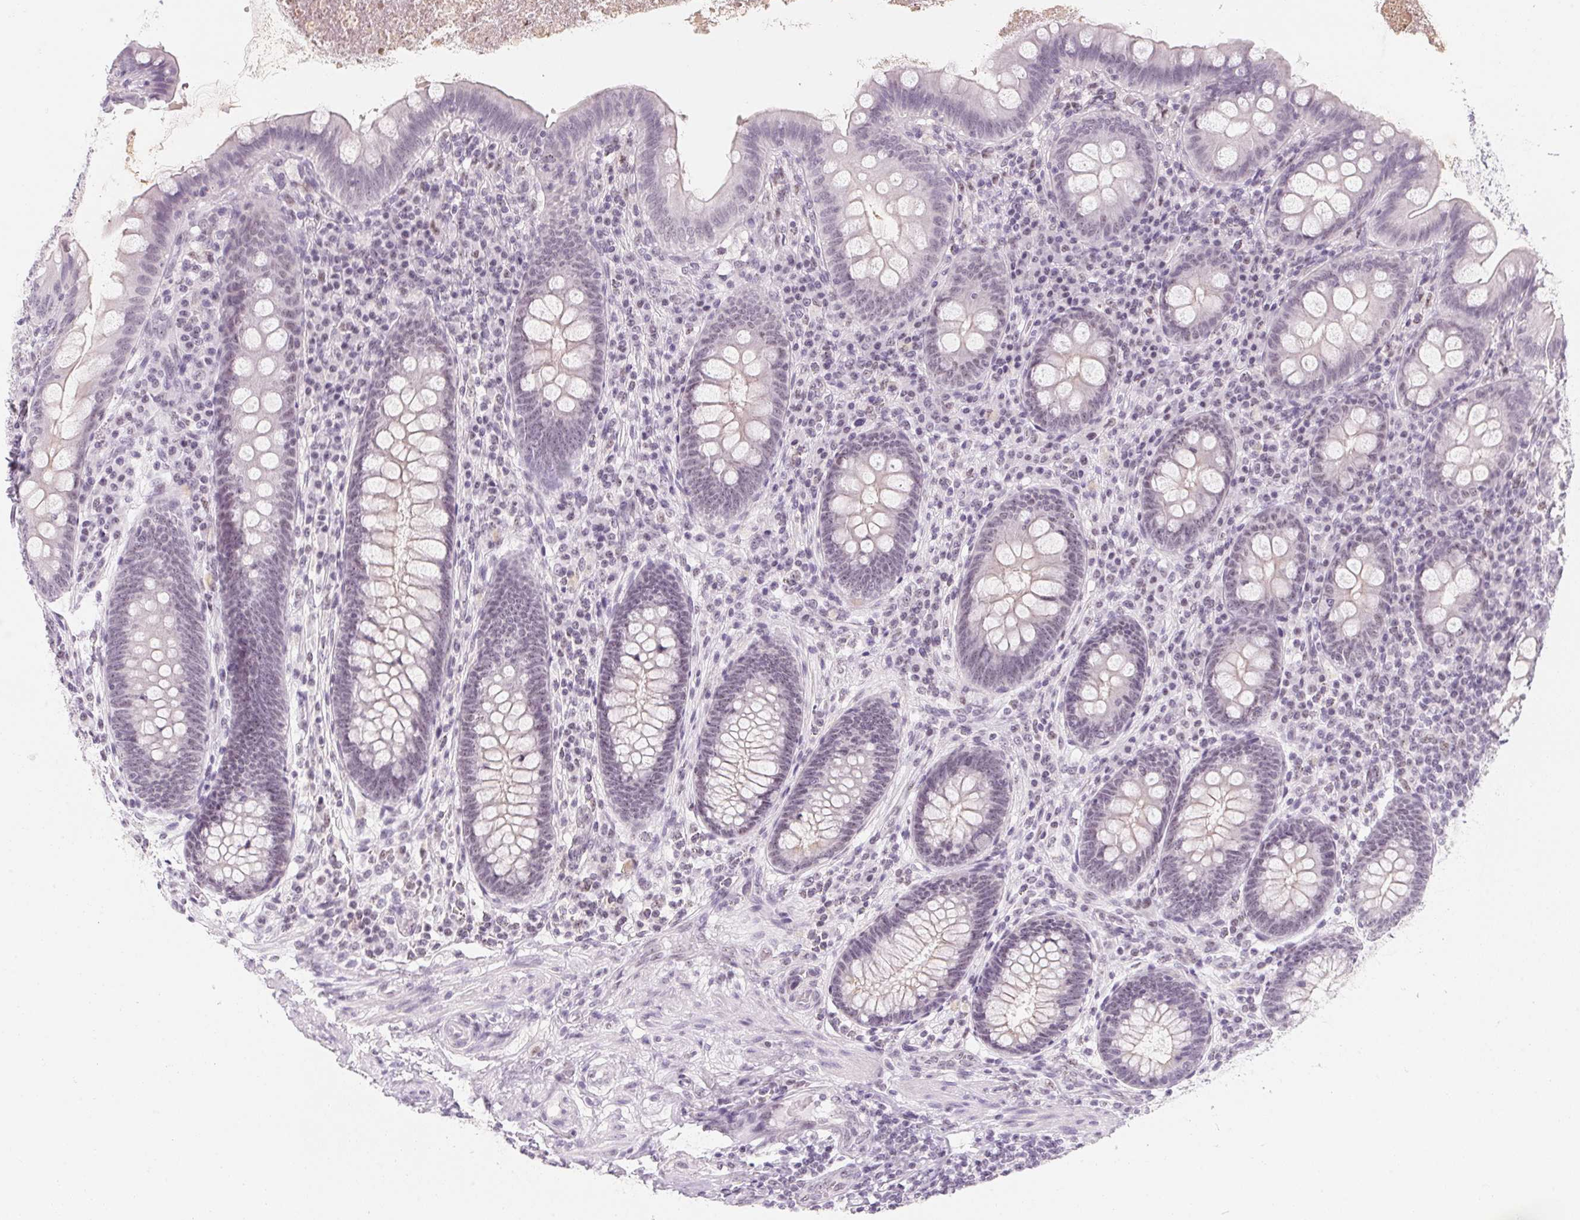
{"staining": {"intensity": "negative", "quantity": "none", "location": "none"}, "tissue": "appendix", "cell_type": "Glandular cells", "image_type": "normal", "snomed": [{"axis": "morphology", "description": "Normal tissue, NOS"}, {"axis": "topography", "description": "Appendix"}], "caption": "An immunohistochemistry photomicrograph of unremarkable appendix is shown. There is no staining in glandular cells of appendix. (DAB IHC with hematoxylin counter stain).", "gene": "ZIC4", "patient": {"sex": "male", "age": 71}}